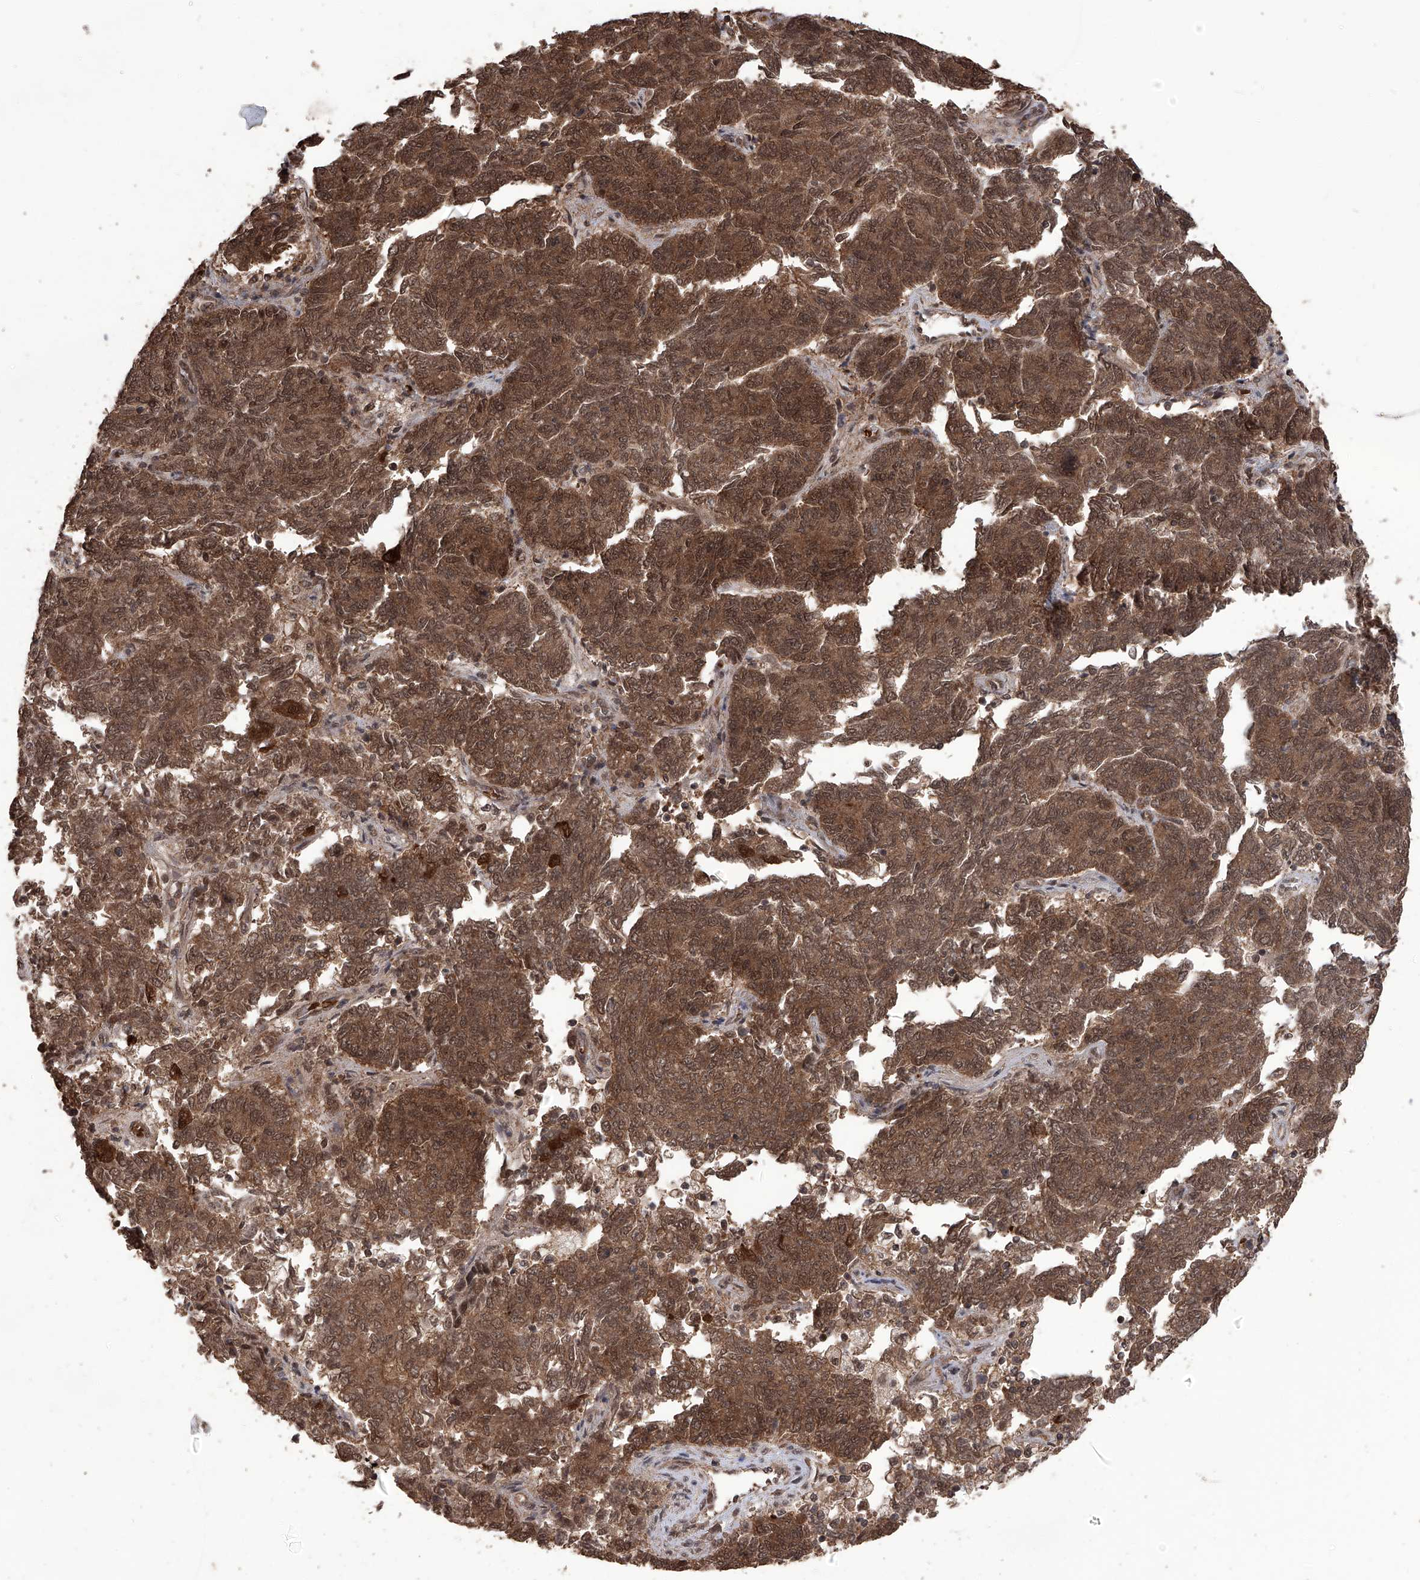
{"staining": {"intensity": "strong", "quantity": ">75%", "location": "cytoplasmic/membranous,nuclear"}, "tissue": "endometrial cancer", "cell_type": "Tumor cells", "image_type": "cancer", "snomed": [{"axis": "morphology", "description": "Adenocarcinoma, NOS"}, {"axis": "topography", "description": "Endometrium"}], "caption": "Immunohistochemistry (IHC) of endometrial cancer shows high levels of strong cytoplasmic/membranous and nuclear positivity in about >75% of tumor cells.", "gene": "LYSMD4", "patient": {"sex": "female", "age": 80}}